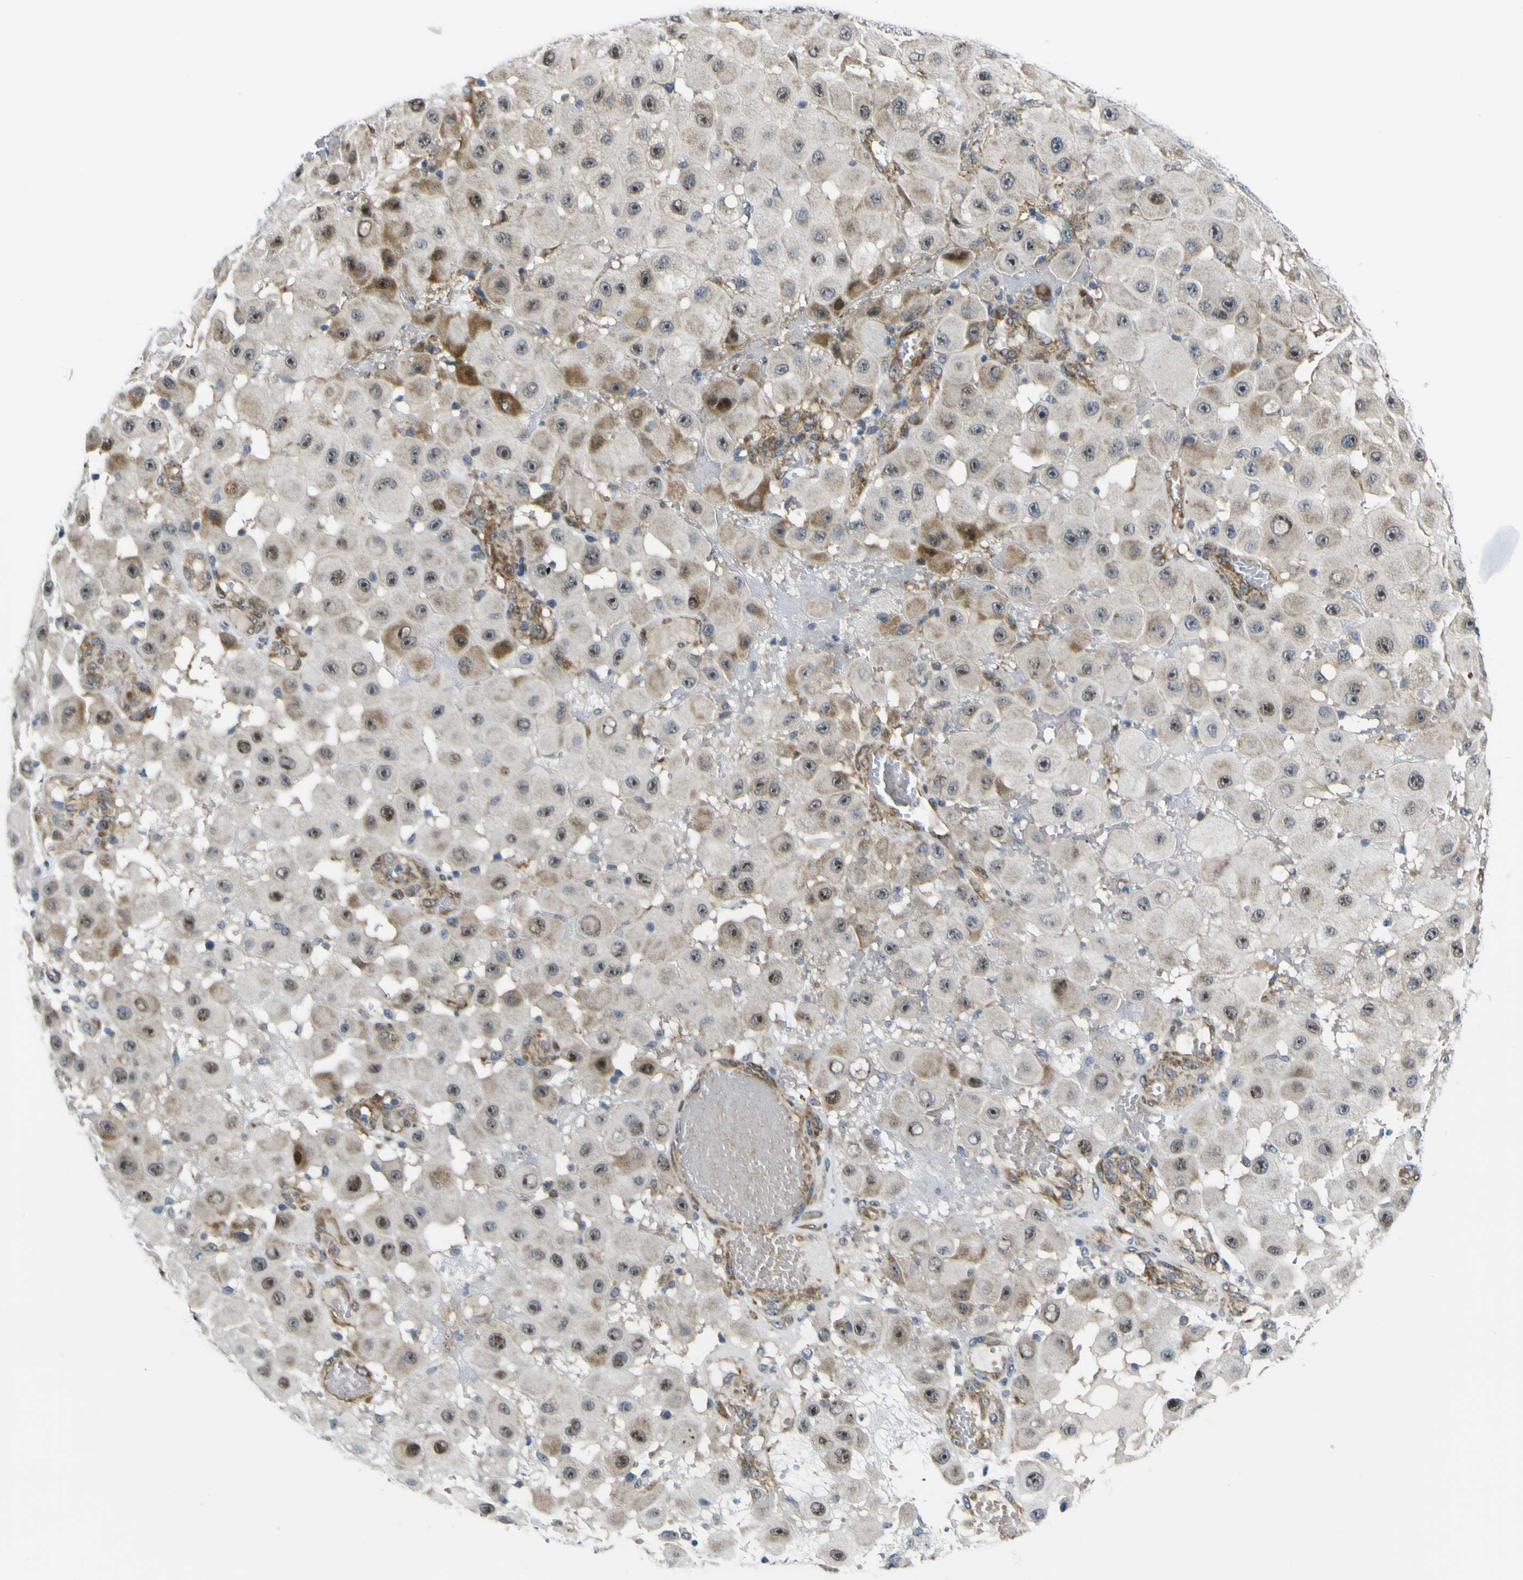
{"staining": {"intensity": "moderate", "quantity": "25%-75%", "location": "cytoplasmic/membranous,nuclear"}, "tissue": "melanoma", "cell_type": "Tumor cells", "image_type": "cancer", "snomed": [{"axis": "morphology", "description": "Malignant melanoma, NOS"}, {"axis": "topography", "description": "Skin"}], "caption": "Human melanoma stained for a protein (brown) displays moderate cytoplasmic/membranous and nuclear positive positivity in about 25%-75% of tumor cells.", "gene": "KDM7A", "patient": {"sex": "female", "age": 81}}